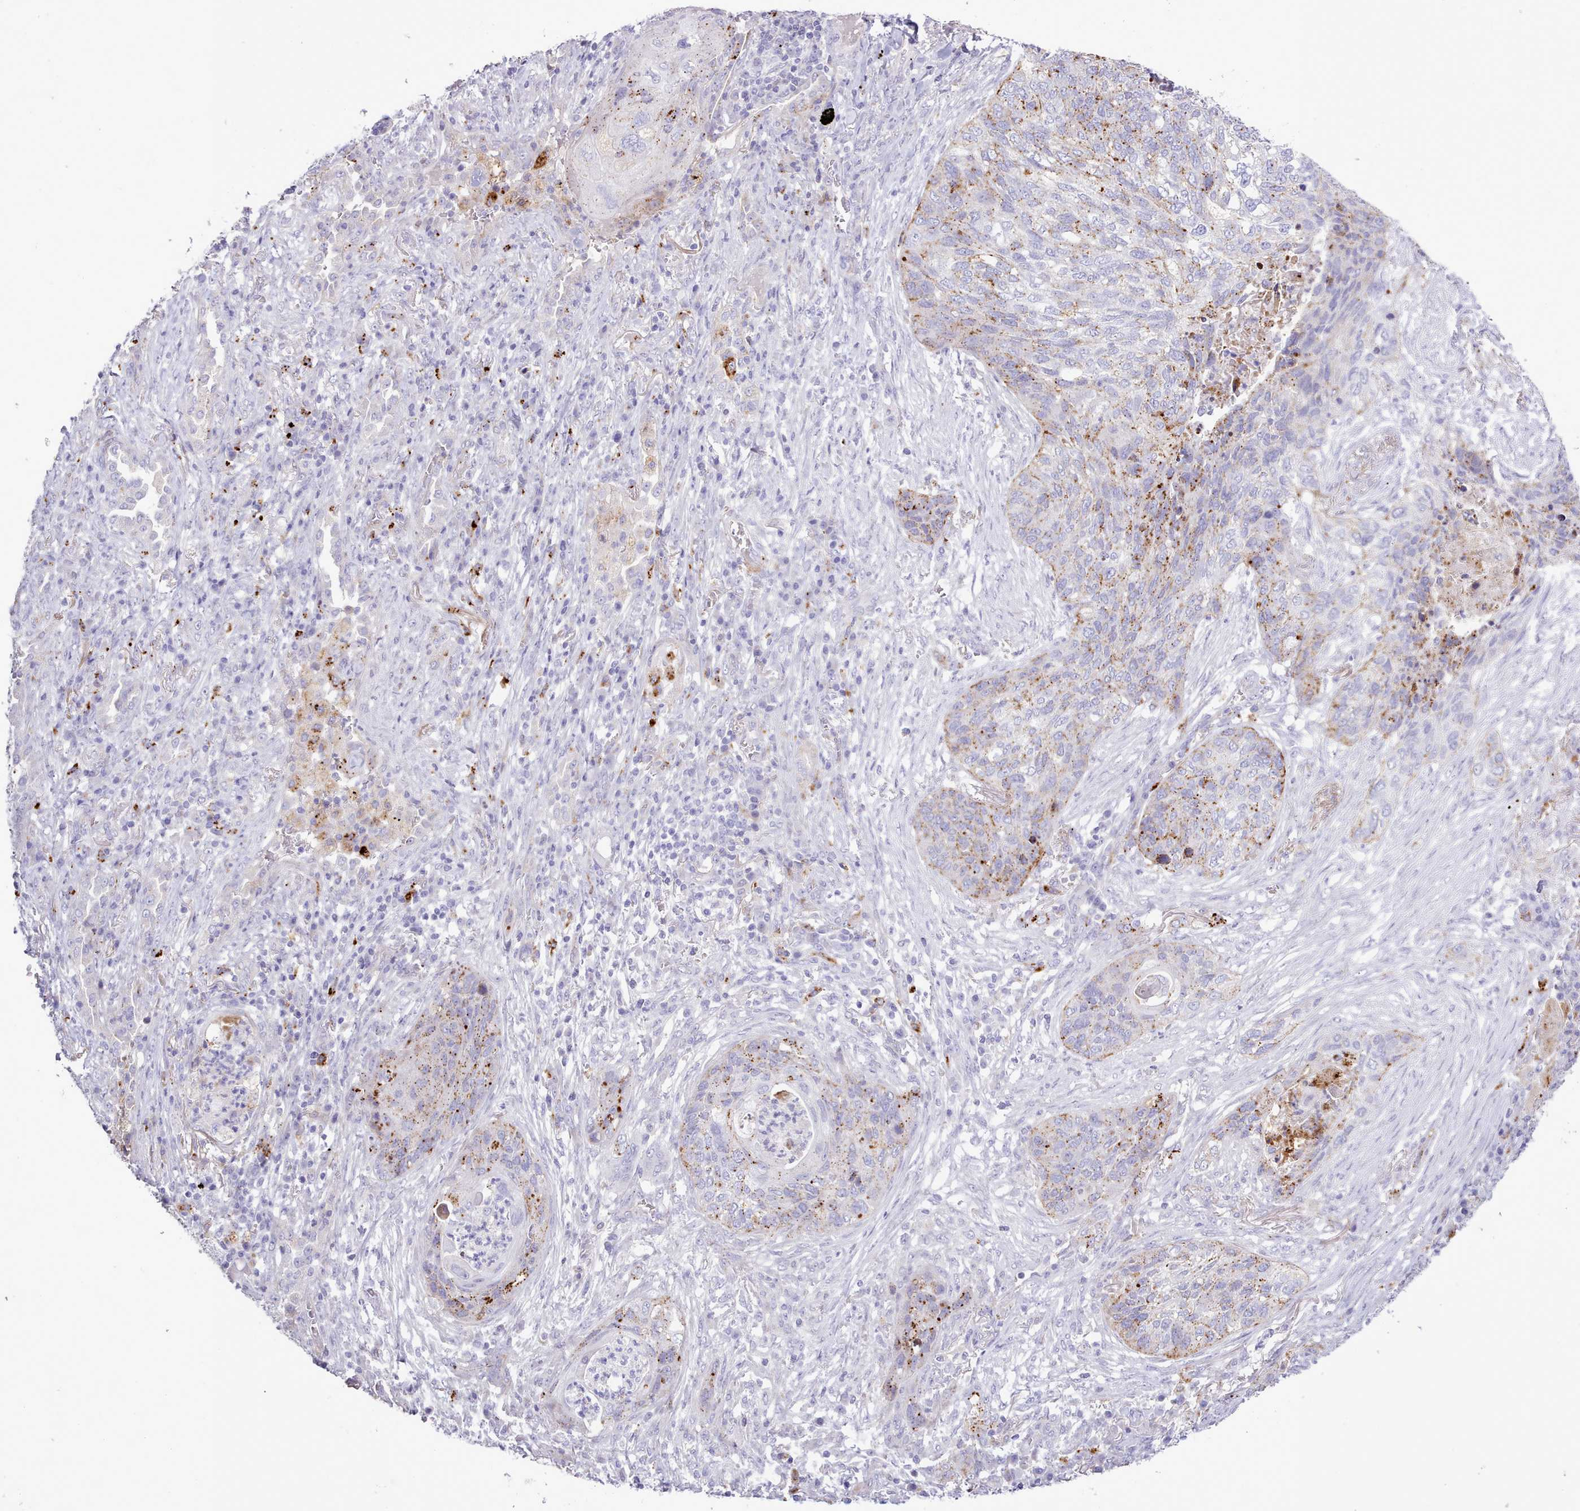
{"staining": {"intensity": "moderate", "quantity": "25%-75%", "location": "cytoplasmic/membranous"}, "tissue": "lung cancer", "cell_type": "Tumor cells", "image_type": "cancer", "snomed": [{"axis": "morphology", "description": "Squamous cell carcinoma, NOS"}, {"axis": "topography", "description": "Lung"}], "caption": "IHC (DAB) staining of squamous cell carcinoma (lung) demonstrates moderate cytoplasmic/membranous protein positivity in approximately 25%-75% of tumor cells.", "gene": "SRD5A1", "patient": {"sex": "female", "age": 63}}